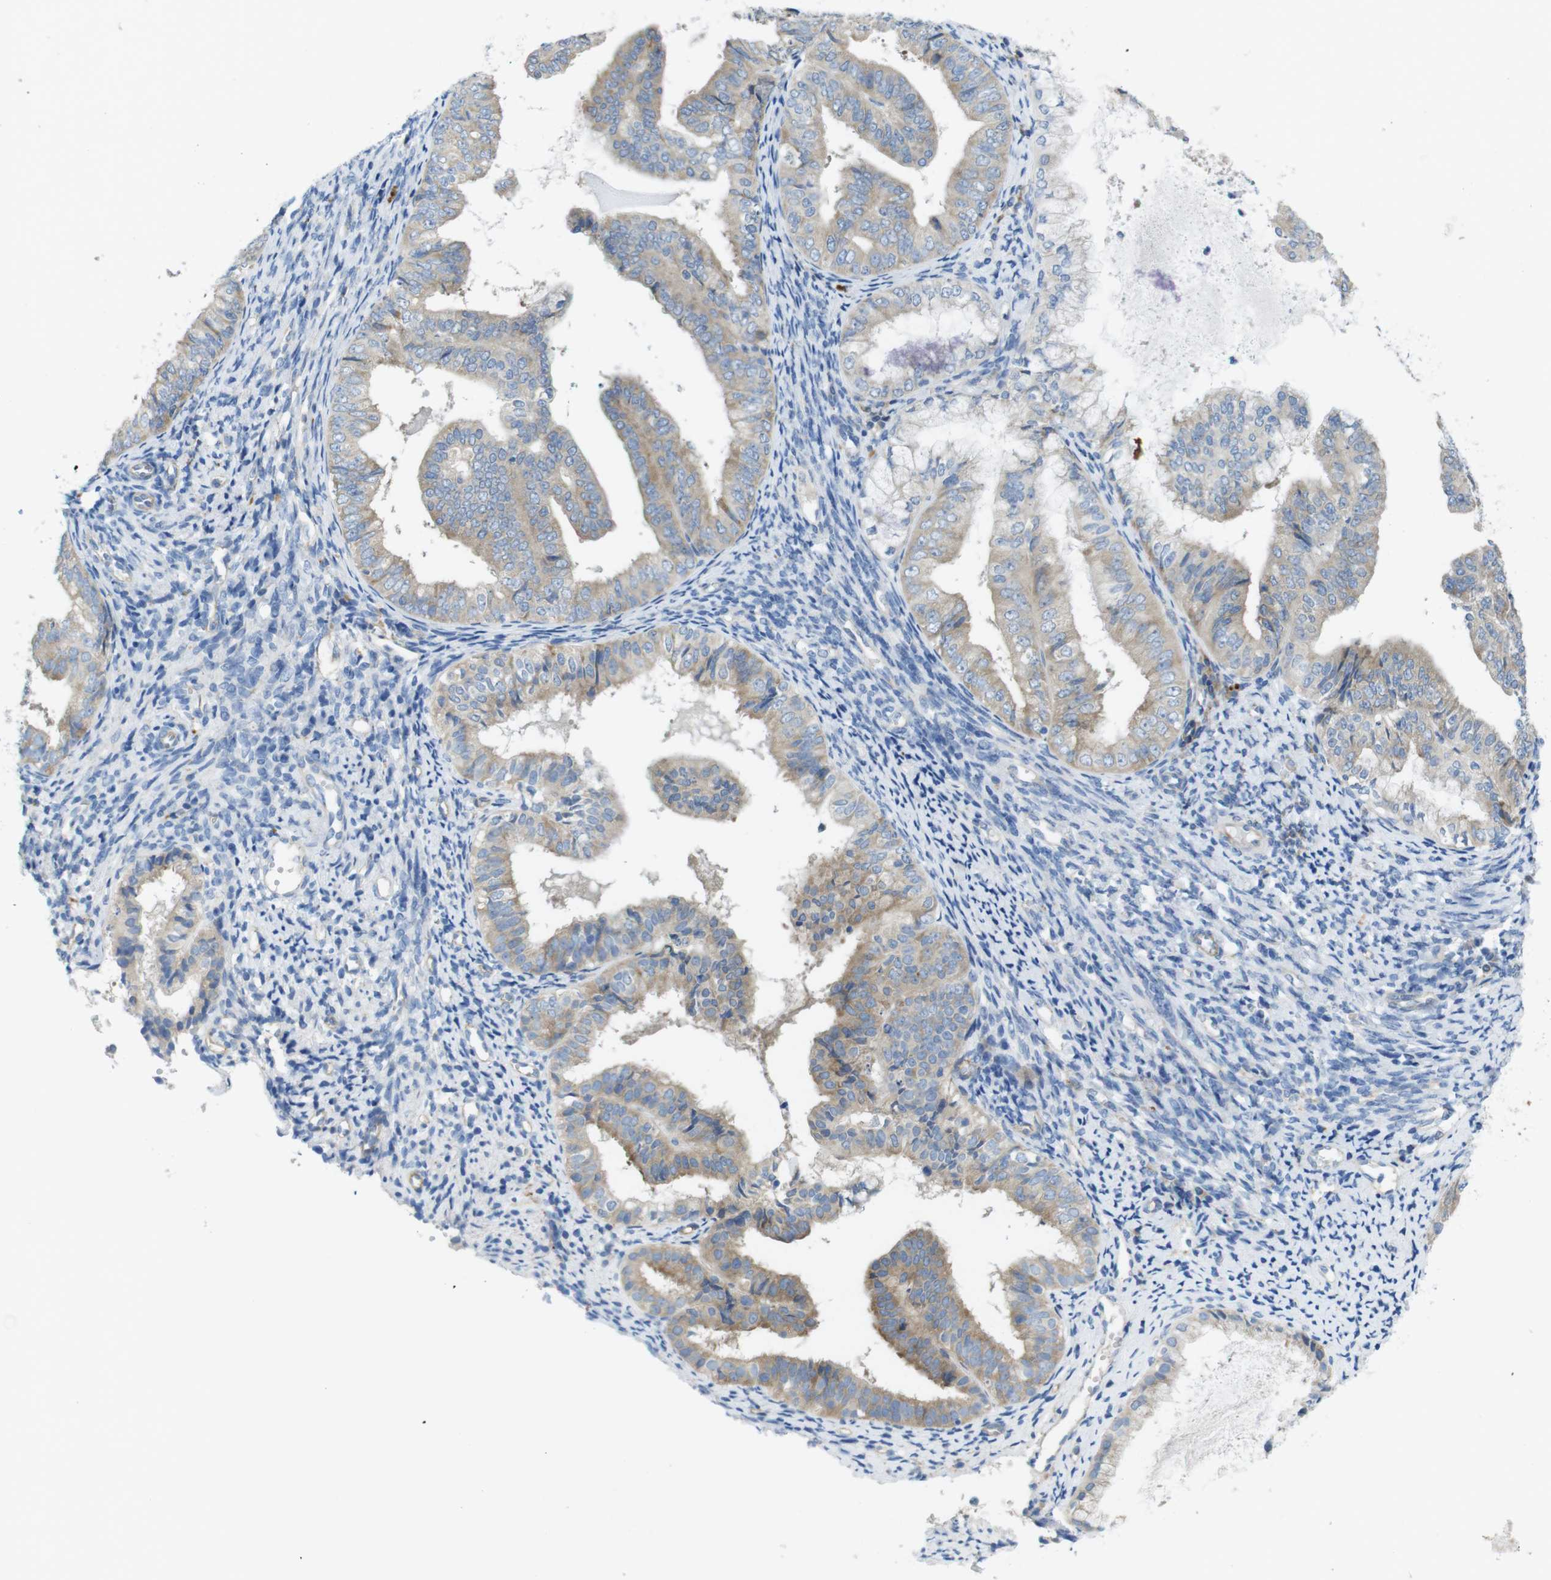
{"staining": {"intensity": "weak", "quantity": ">75%", "location": "cytoplasmic/membranous"}, "tissue": "endometrial cancer", "cell_type": "Tumor cells", "image_type": "cancer", "snomed": [{"axis": "morphology", "description": "Adenocarcinoma, NOS"}, {"axis": "topography", "description": "Endometrium"}], "caption": "Brown immunohistochemical staining in human adenocarcinoma (endometrial) displays weak cytoplasmic/membranous staining in approximately >75% of tumor cells. The staining was performed using DAB, with brown indicating positive protein expression. Nuclei are stained blue with hematoxylin.", "gene": "TMEM234", "patient": {"sex": "female", "age": 63}}